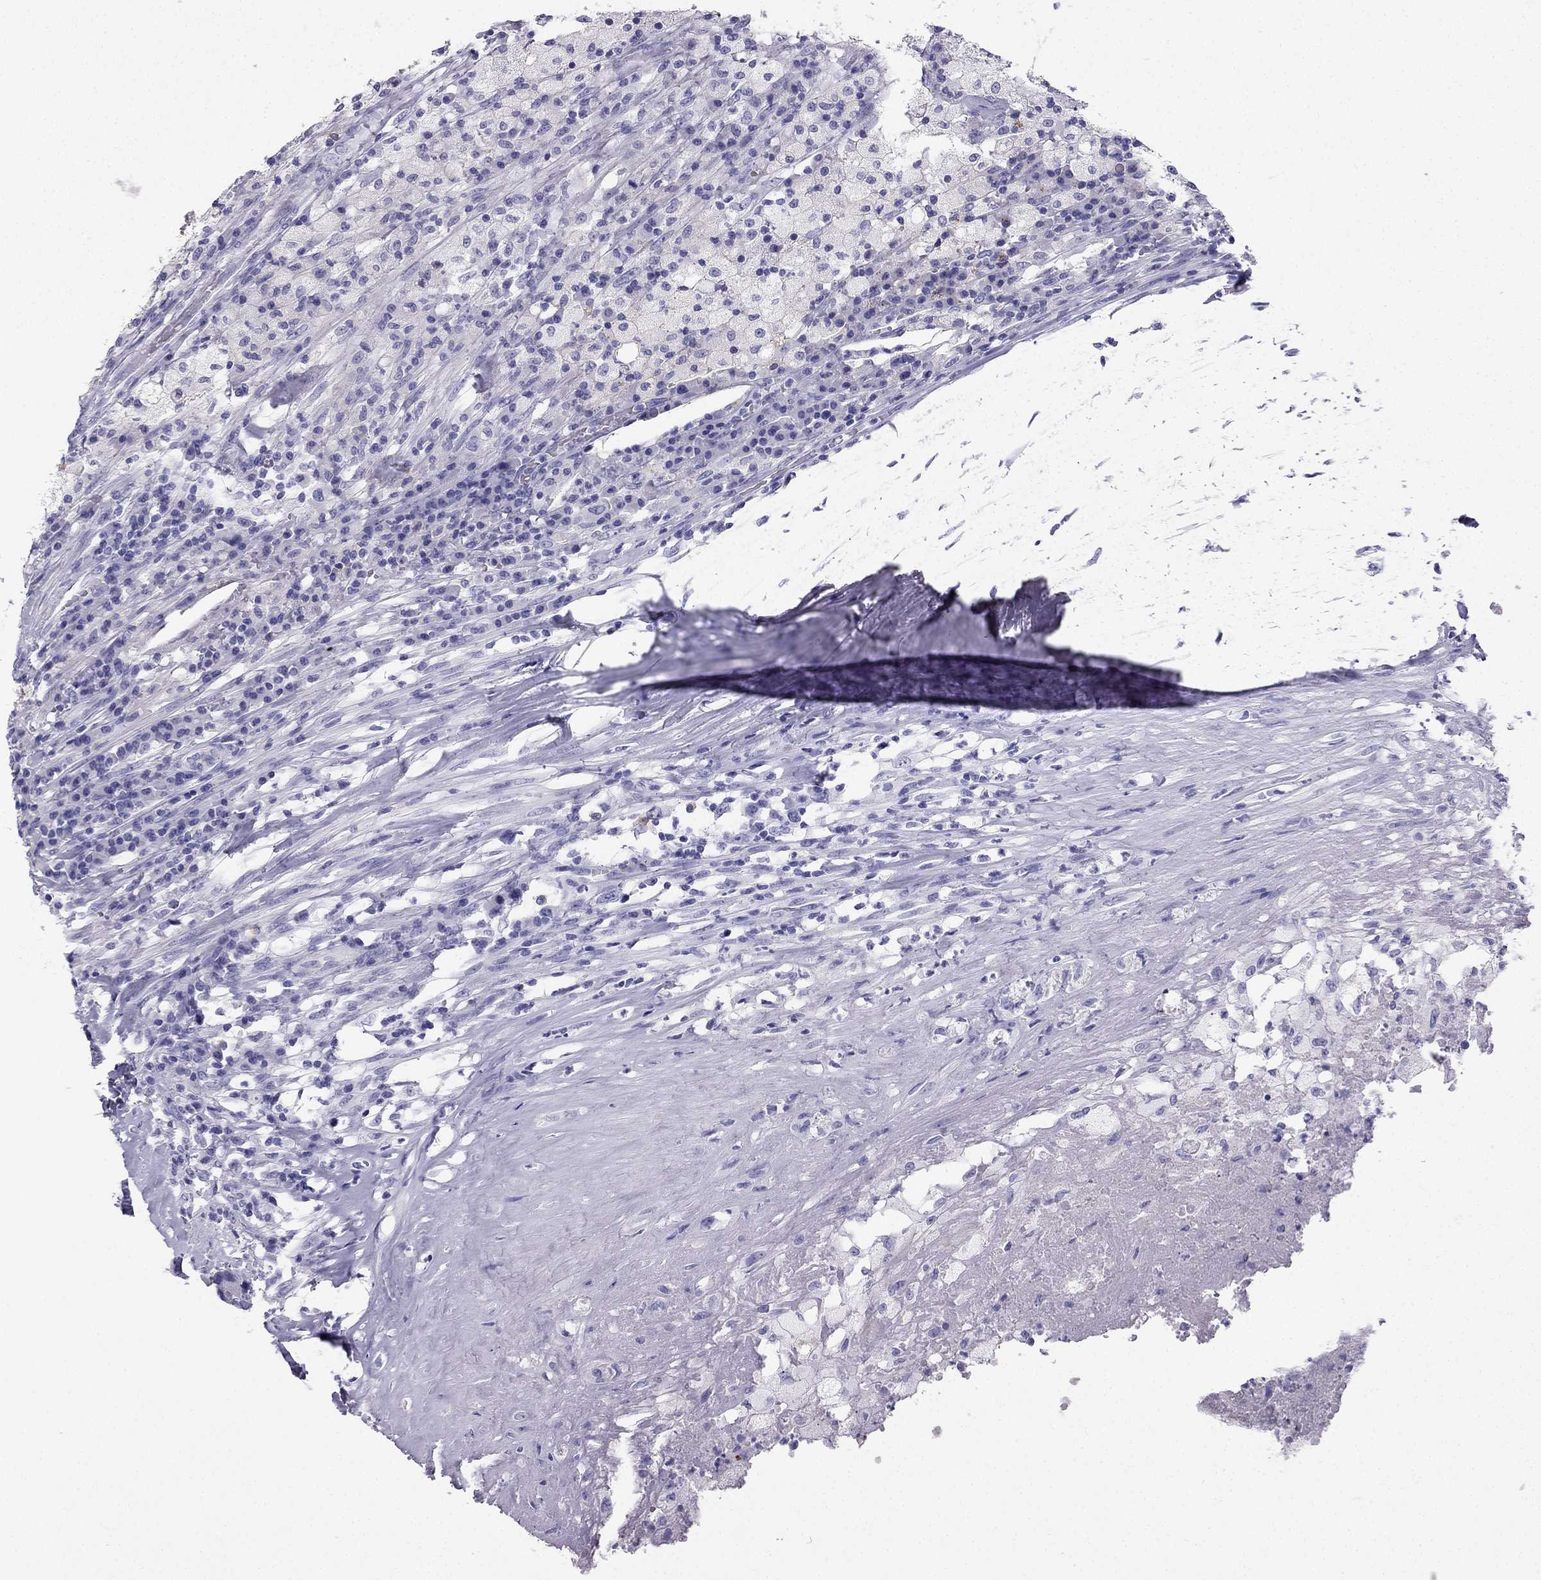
{"staining": {"intensity": "negative", "quantity": "none", "location": "none"}, "tissue": "testis cancer", "cell_type": "Tumor cells", "image_type": "cancer", "snomed": [{"axis": "morphology", "description": "Necrosis, NOS"}, {"axis": "morphology", "description": "Carcinoma, Embryonal, NOS"}, {"axis": "topography", "description": "Testis"}], "caption": "An IHC micrograph of embryonal carcinoma (testis) is shown. There is no staining in tumor cells of embryonal carcinoma (testis).", "gene": "SLC18A2", "patient": {"sex": "male", "age": 19}}